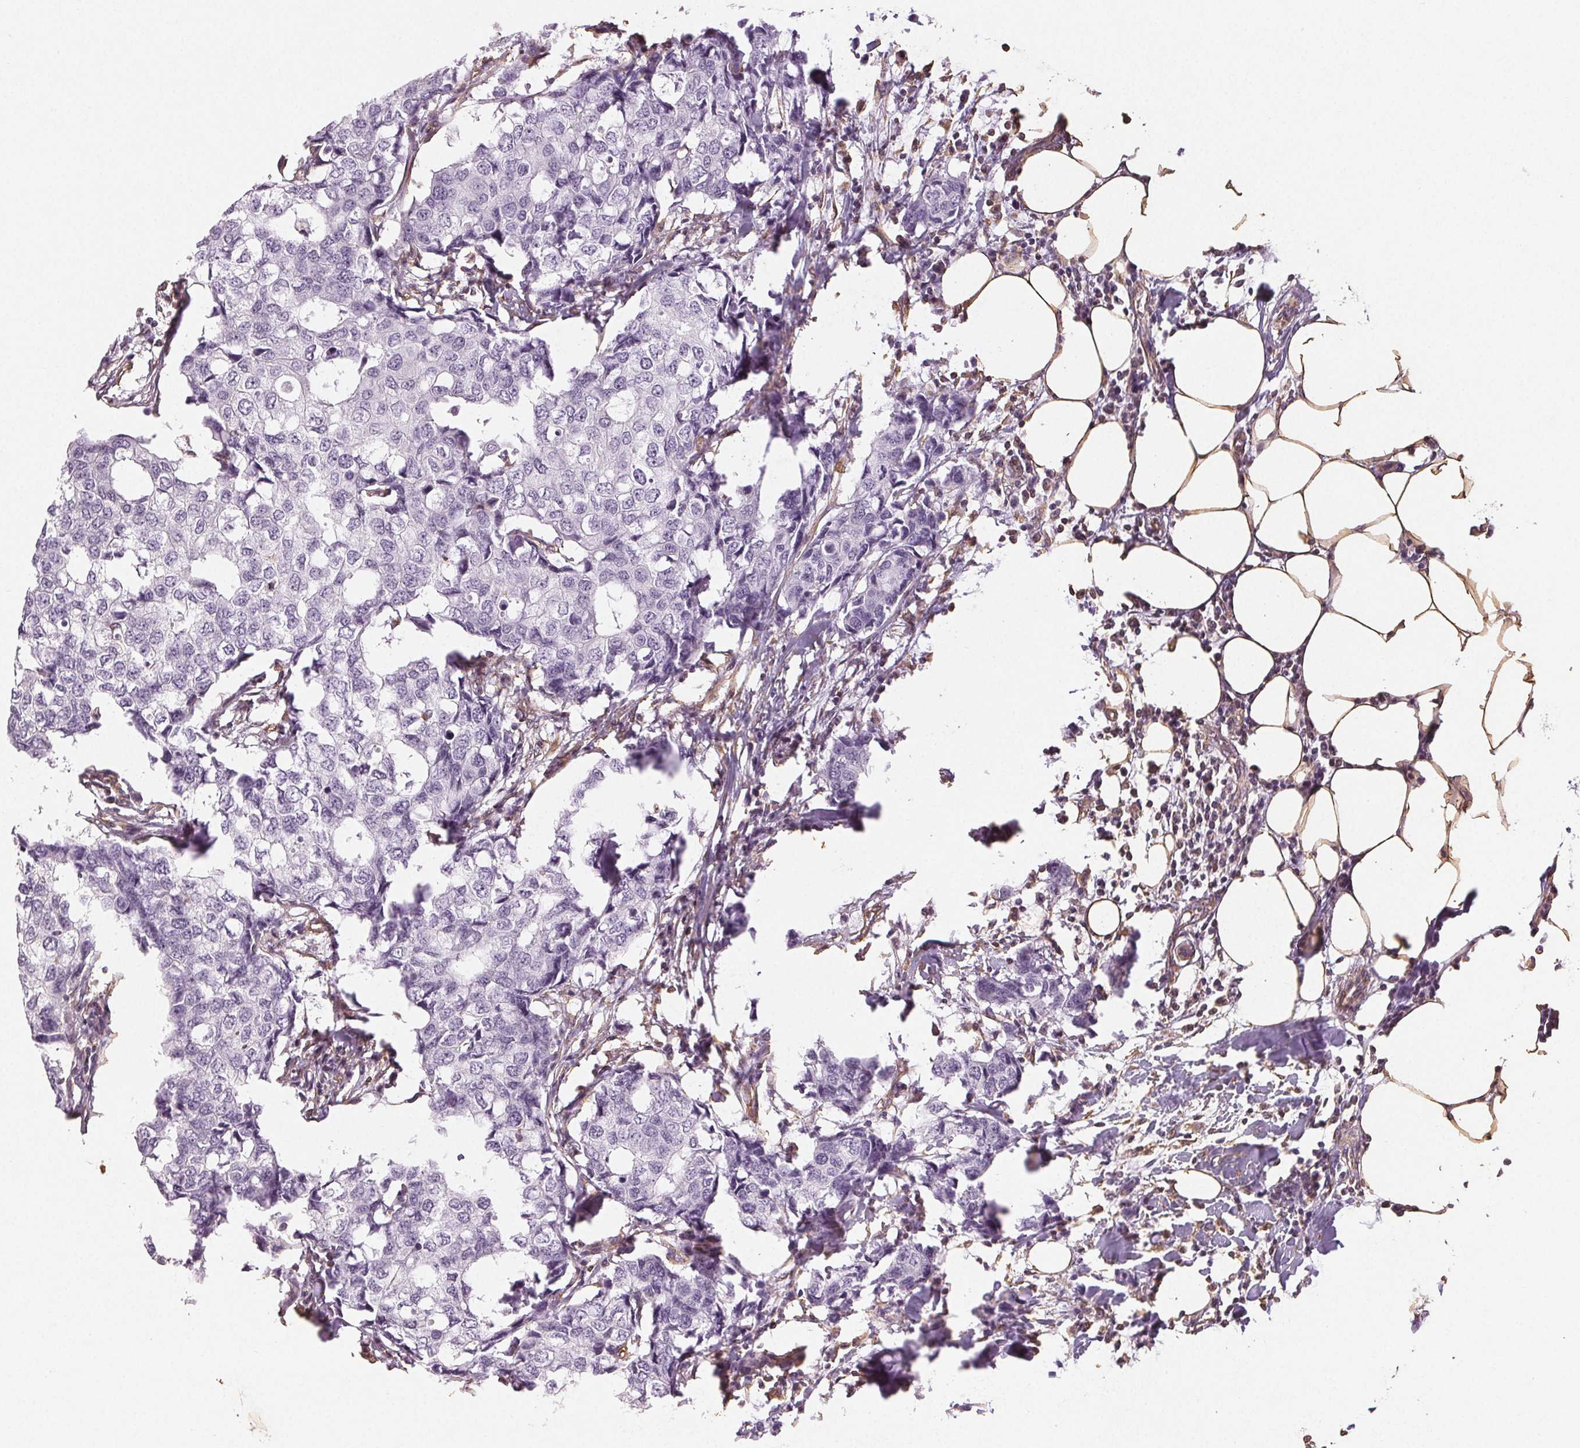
{"staining": {"intensity": "negative", "quantity": "none", "location": "none"}, "tissue": "breast cancer", "cell_type": "Tumor cells", "image_type": "cancer", "snomed": [{"axis": "morphology", "description": "Duct carcinoma"}, {"axis": "topography", "description": "Breast"}], "caption": "This micrograph is of breast cancer (invasive ductal carcinoma) stained with immunohistochemistry to label a protein in brown with the nuclei are counter-stained blue. There is no positivity in tumor cells.", "gene": "COL7A1", "patient": {"sex": "female", "age": 27}}